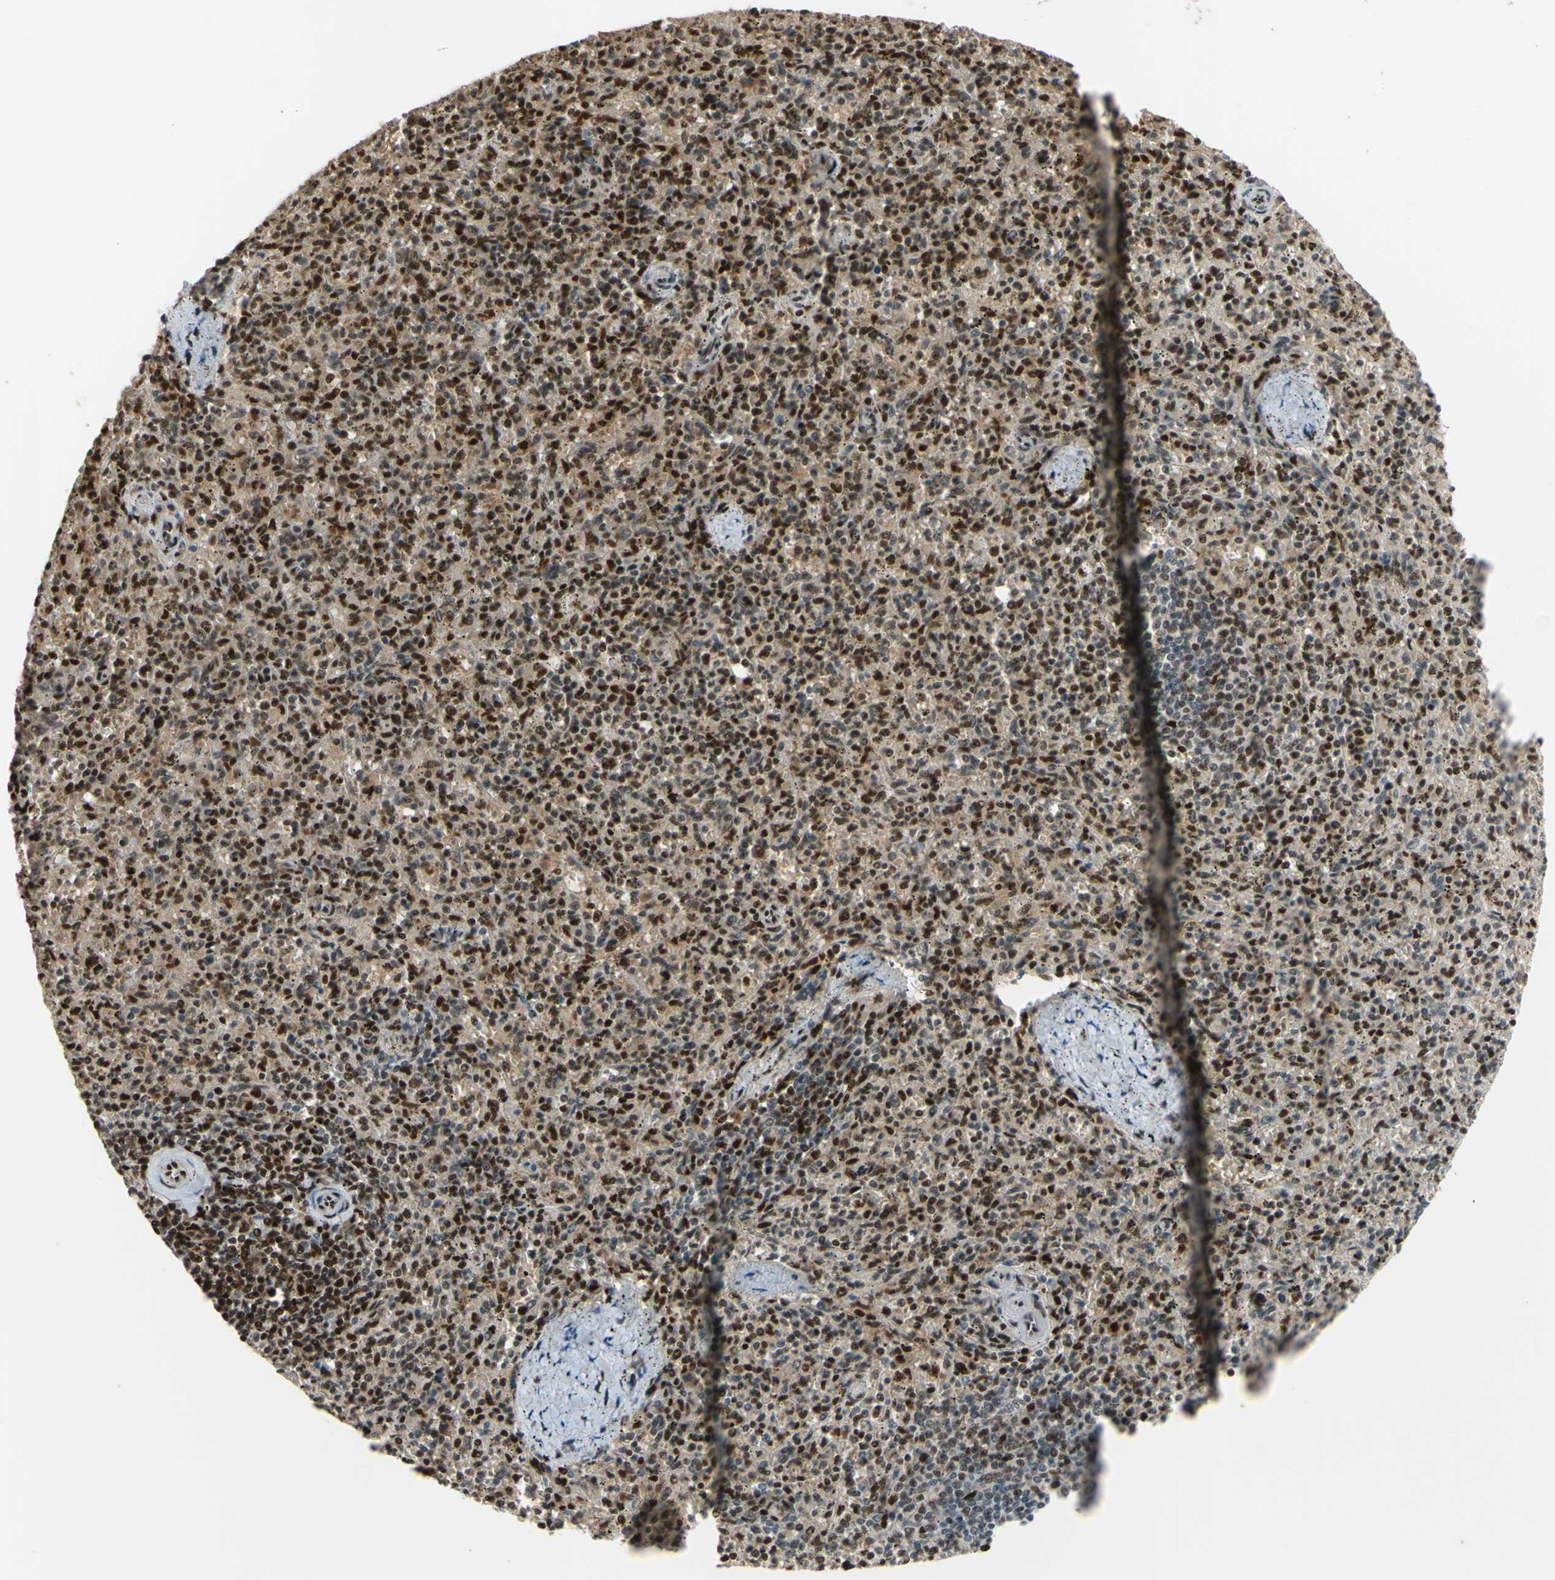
{"staining": {"intensity": "strong", "quantity": ">75%", "location": "cytoplasmic/membranous,nuclear"}, "tissue": "spleen", "cell_type": "Cells in red pulp", "image_type": "normal", "snomed": [{"axis": "morphology", "description": "Normal tissue, NOS"}, {"axis": "topography", "description": "Spleen"}], "caption": "This histopathology image displays benign spleen stained with IHC to label a protein in brown. The cytoplasmic/membranous,nuclear of cells in red pulp show strong positivity for the protein. Nuclei are counter-stained blue.", "gene": "FKBP5", "patient": {"sex": "male", "age": 72}}